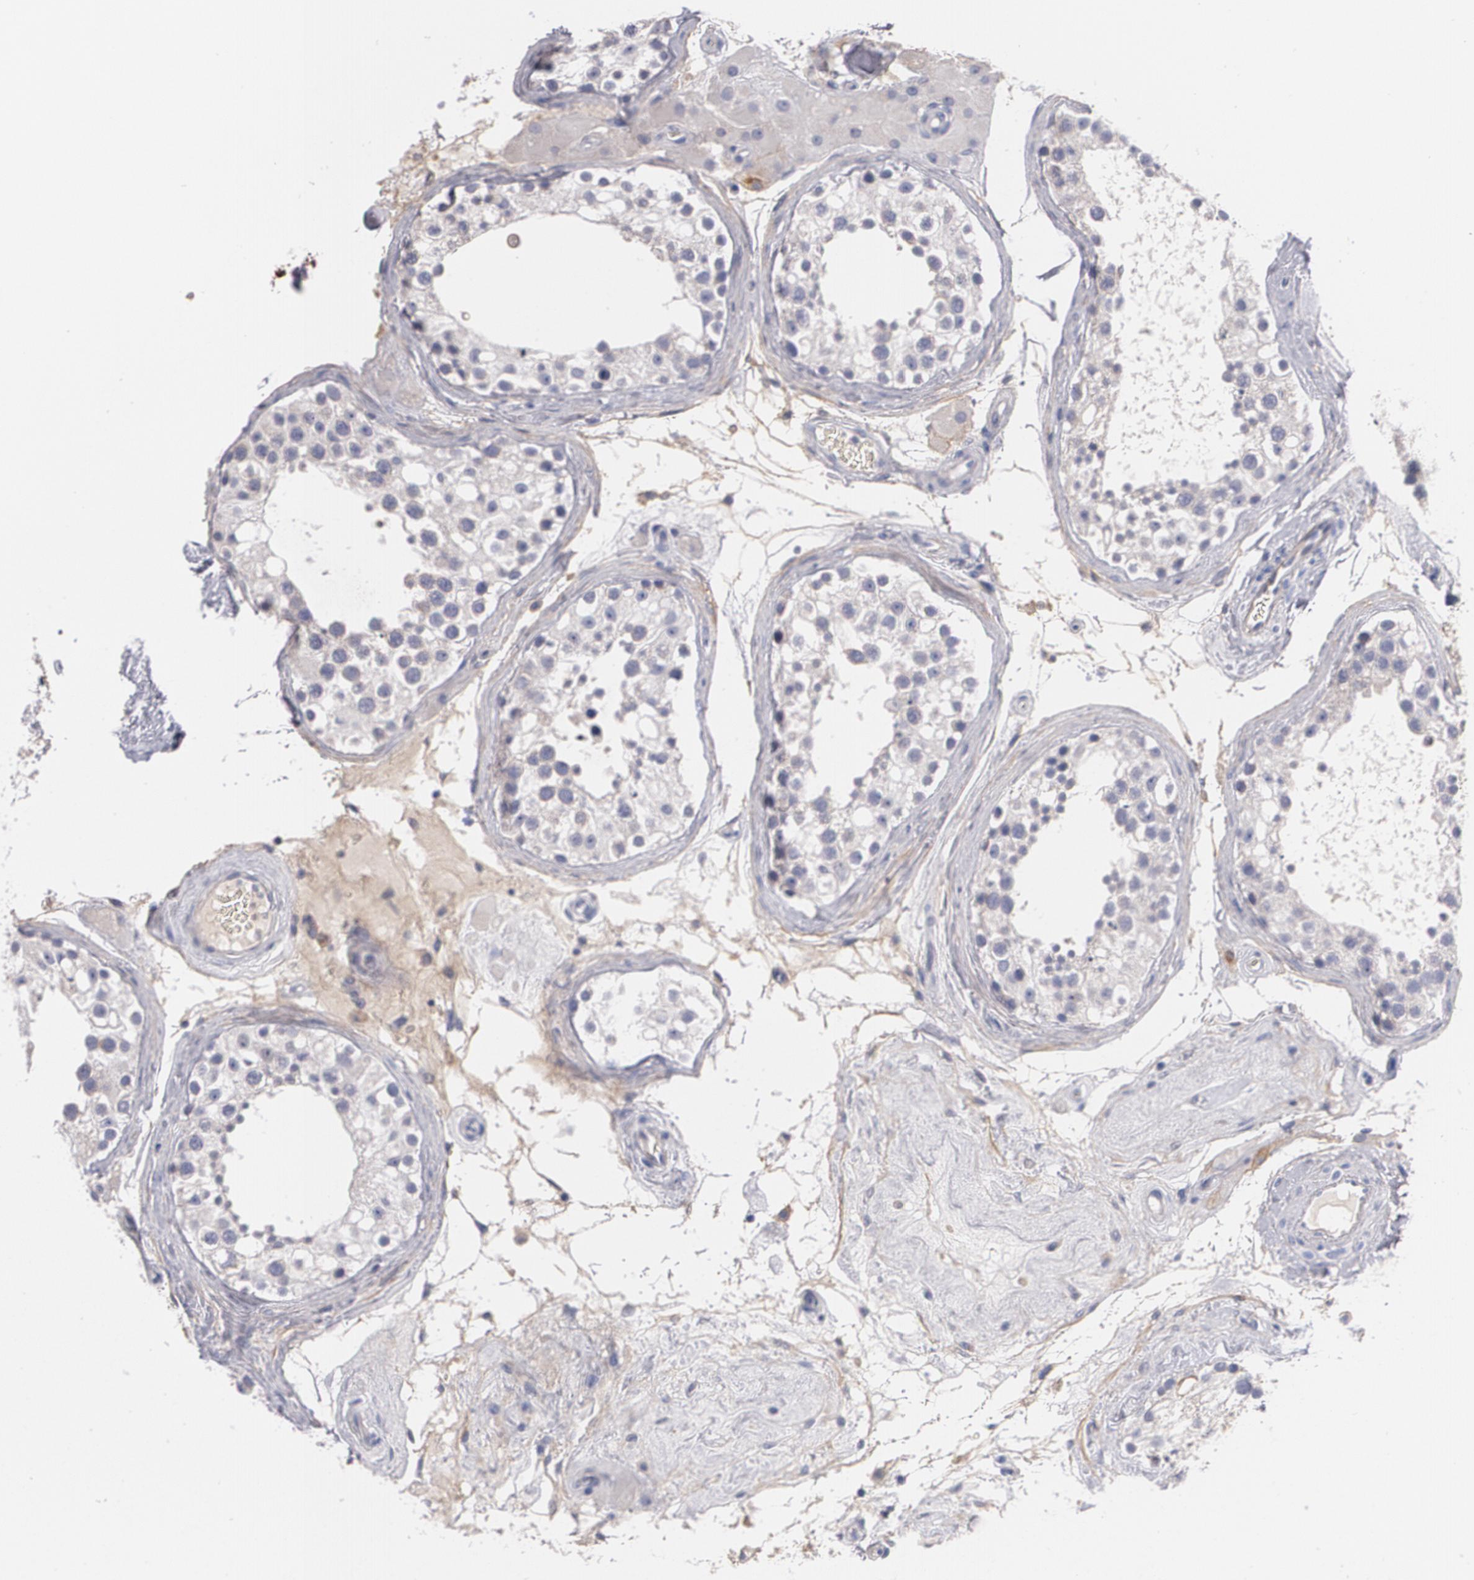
{"staining": {"intensity": "negative", "quantity": "none", "location": "none"}, "tissue": "testis", "cell_type": "Cells in seminiferous ducts", "image_type": "normal", "snomed": [{"axis": "morphology", "description": "Normal tissue, NOS"}, {"axis": "topography", "description": "Testis"}], "caption": "High power microscopy micrograph of an immunohistochemistry image of unremarkable testis, revealing no significant staining in cells in seminiferous ducts.", "gene": "FBLN1", "patient": {"sex": "male", "age": 68}}